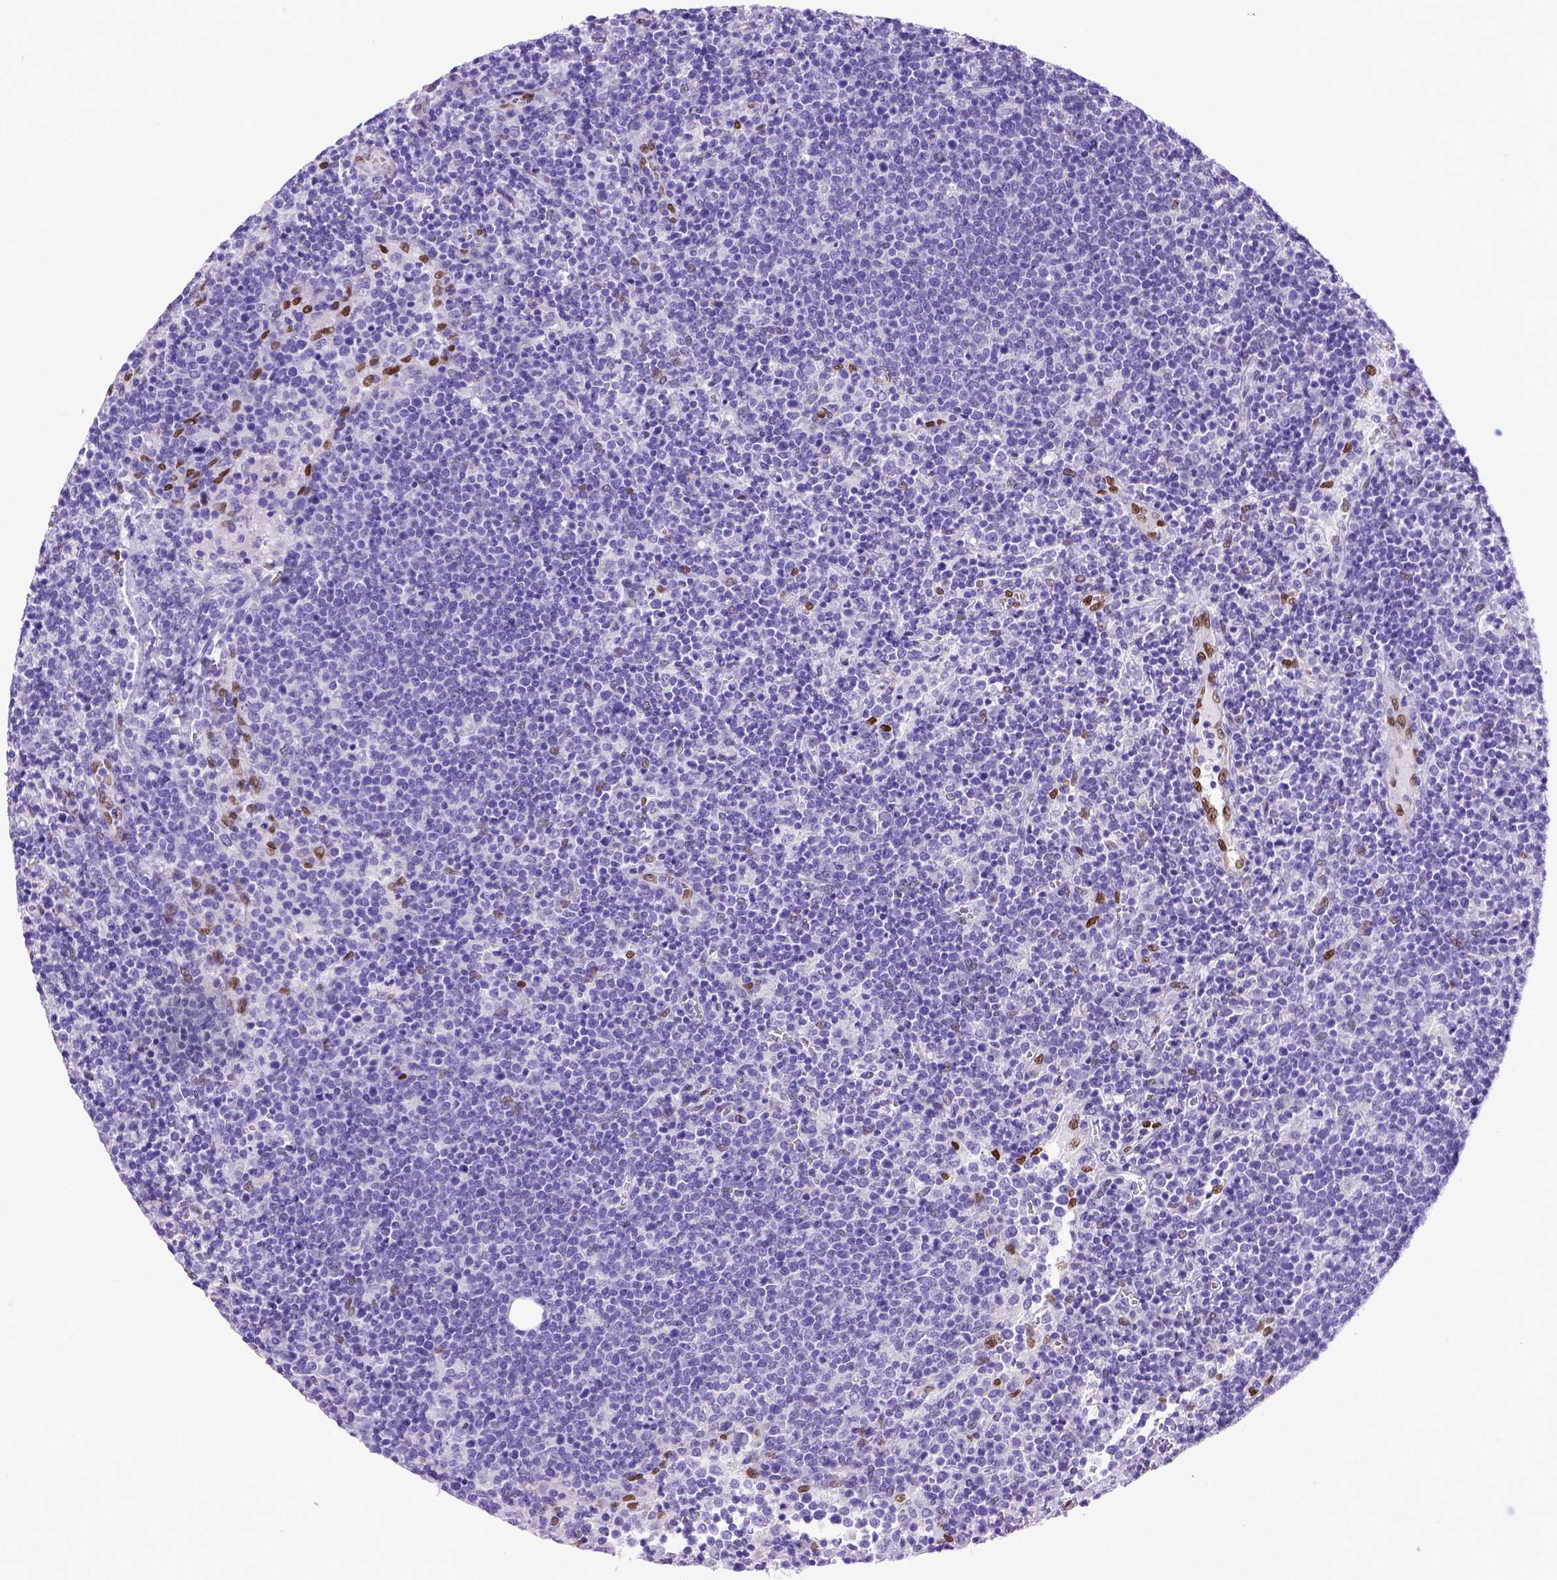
{"staining": {"intensity": "negative", "quantity": "none", "location": "none"}, "tissue": "lymphoma", "cell_type": "Tumor cells", "image_type": "cancer", "snomed": [{"axis": "morphology", "description": "Malignant lymphoma, non-Hodgkin's type, High grade"}, {"axis": "topography", "description": "Lymph node"}], "caption": "Tumor cells are negative for protein expression in human malignant lymphoma, non-Hodgkin's type (high-grade). (IHC, brightfield microscopy, high magnification).", "gene": "MEOX2", "patient": {"sex": "male", "age": 61}}